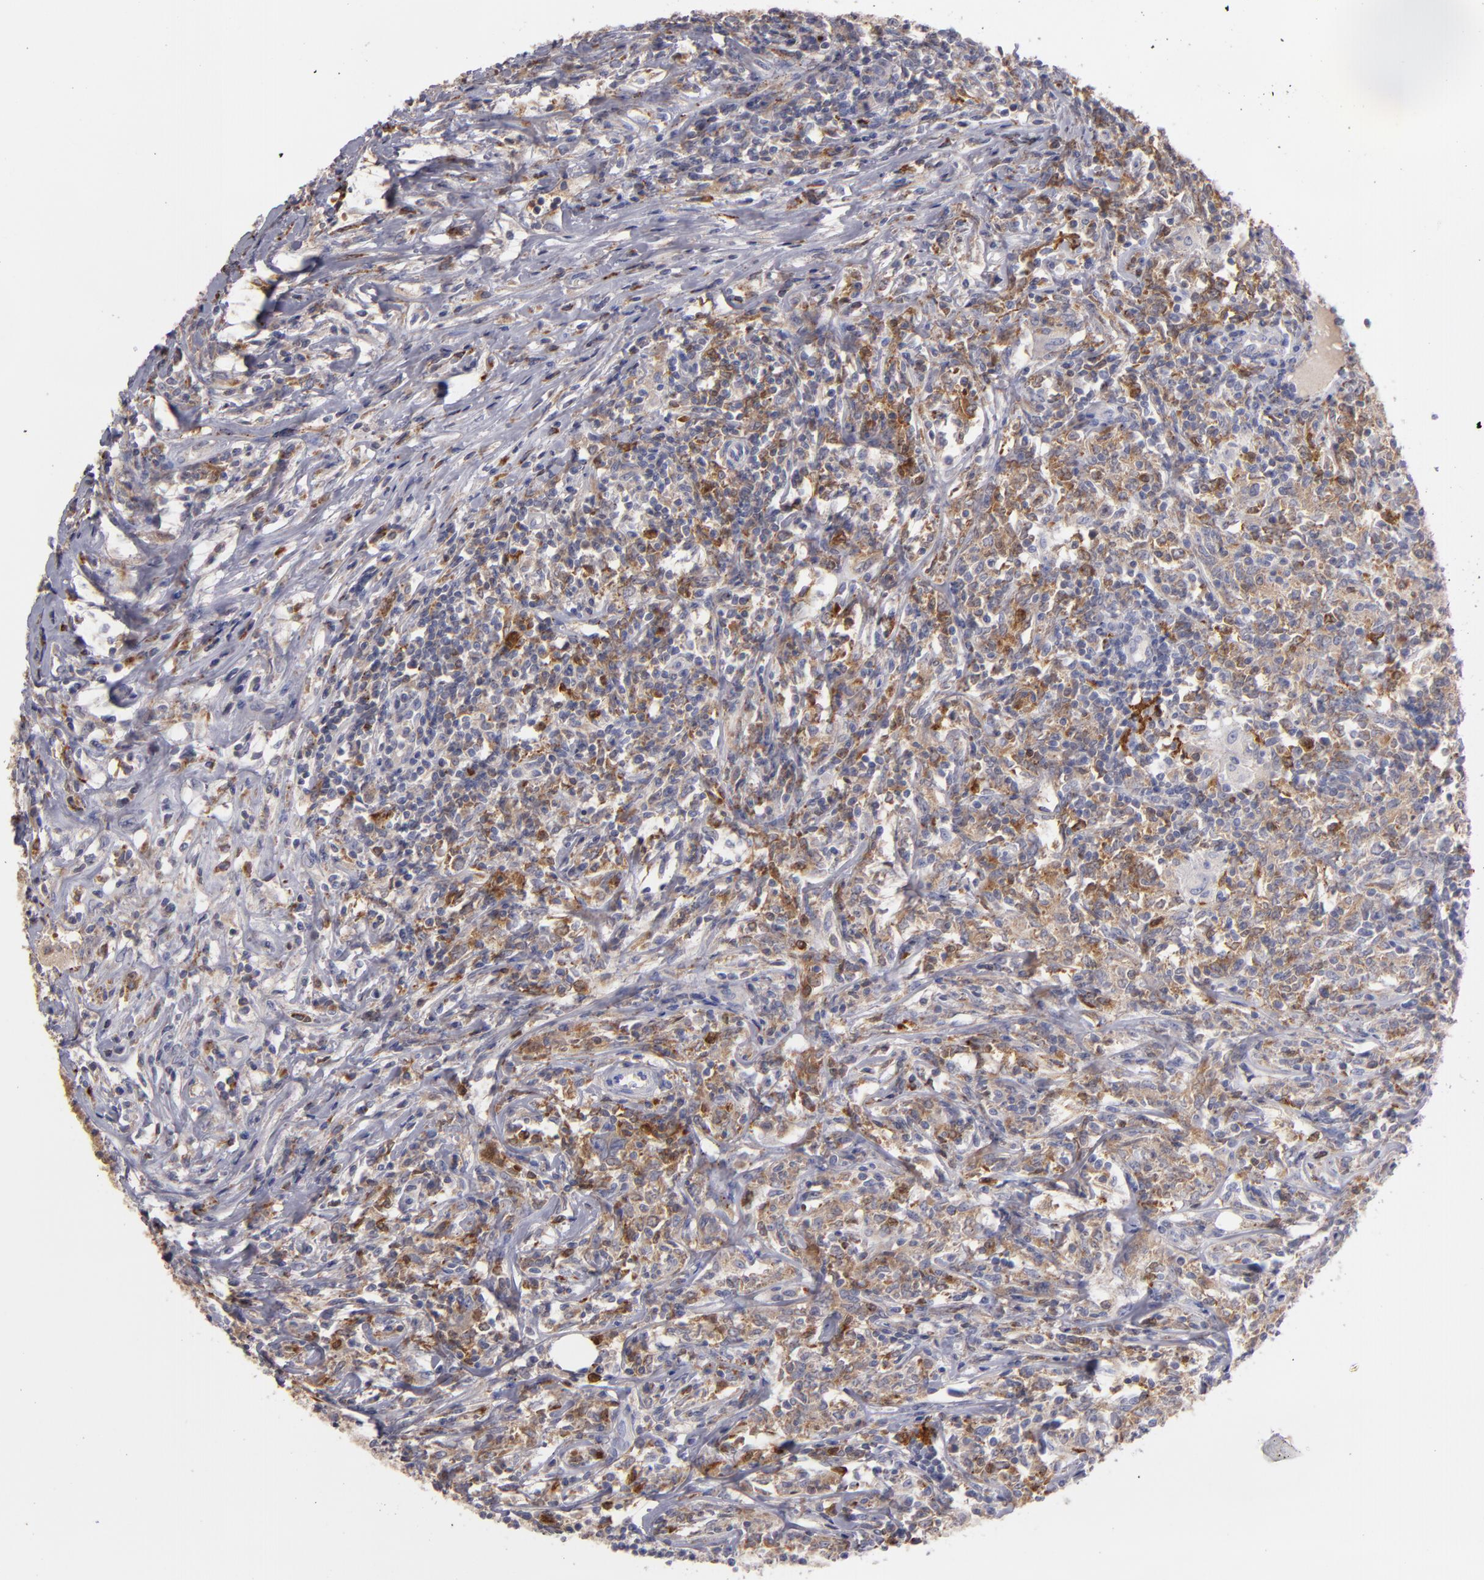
{"staining": {"intensity": "moderate", "quantity": ">75%", "location": "cytoplasmic/membranous"}, "tissue": "lymphoma", "cell_type": "Tumor cells", "image_type": "cancer", "snomed": [{"axis": "morphology", "description": "Malignant lymphoma, non-Hodgkin's type, High grade"}, {"axis": "topography", "description": "Lymph node"}], "caption": "Immunohistochemistry (IHC) histopathology image of lymphoma stained for a protein (brown), which exhibits medium levels of moderate cytoplasmic/membranous staining in about >75% of tumor cells.", "gene": "TRAF1", "patient": {"sex": "female", "age": 84}}